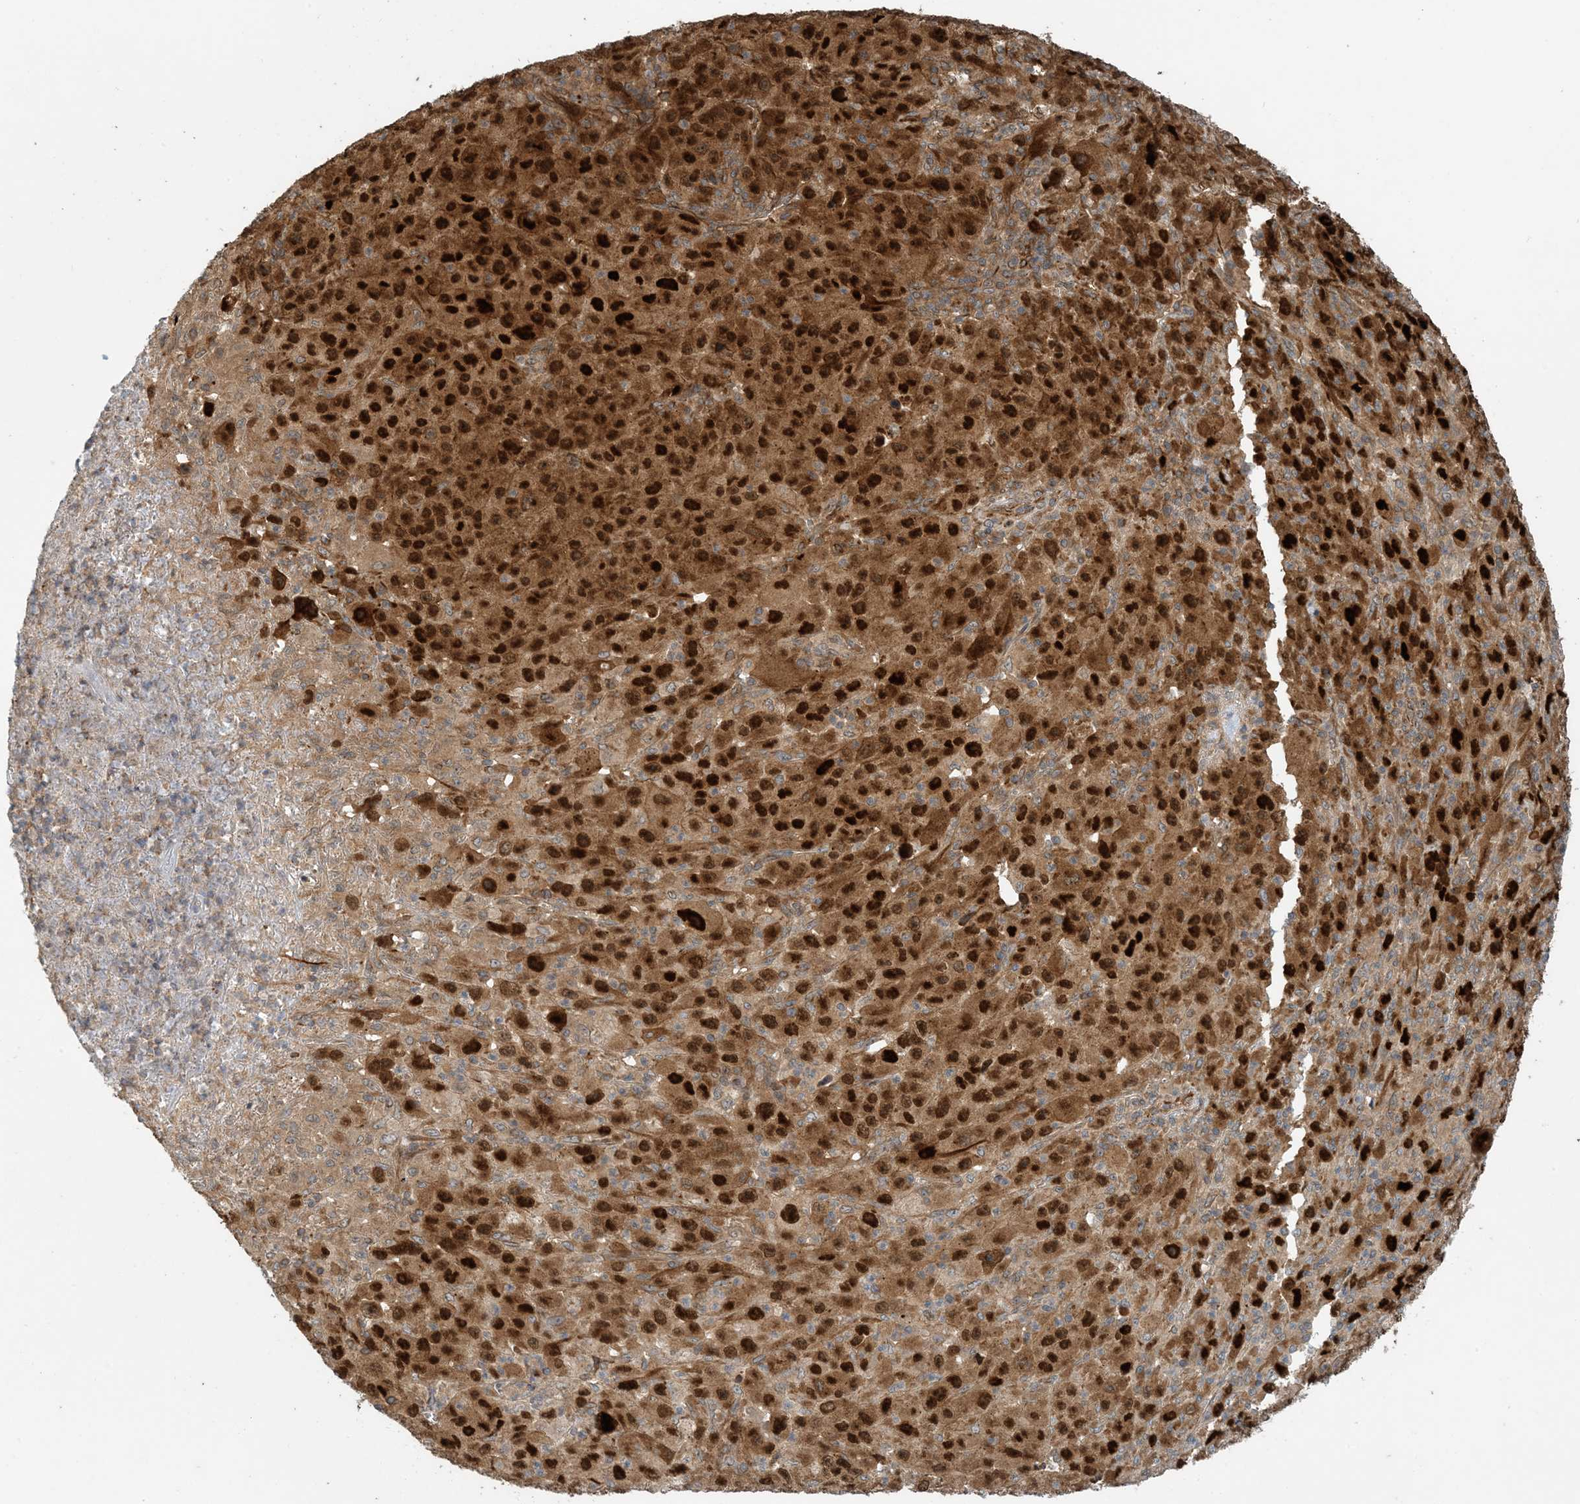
{"staining": {"intensity": "moderate", "quantity": ">75%", "location": "cytoplasmic/membranous,nuclear"}, "tissue": "melanoma", "cell_type": "Tumor cells", "image_type": "cancer", "snomed": [{"axis": "morphology", "description": "Malignant melanoma, Metastatic site"}, {"axis": "topography", "description": "Skin"}], "caption": "Tumor cells reveal medium levels of moderate cytoplasmic/membranous and nuclear staining in about >75% of cells in melanoma. (DAB (3,3'-diaminobenzidine) = brown stain, brightfield microscopy at high magnification).", "gene": "ZBTB3", "patient": {"sex": "female", "age": 56}}